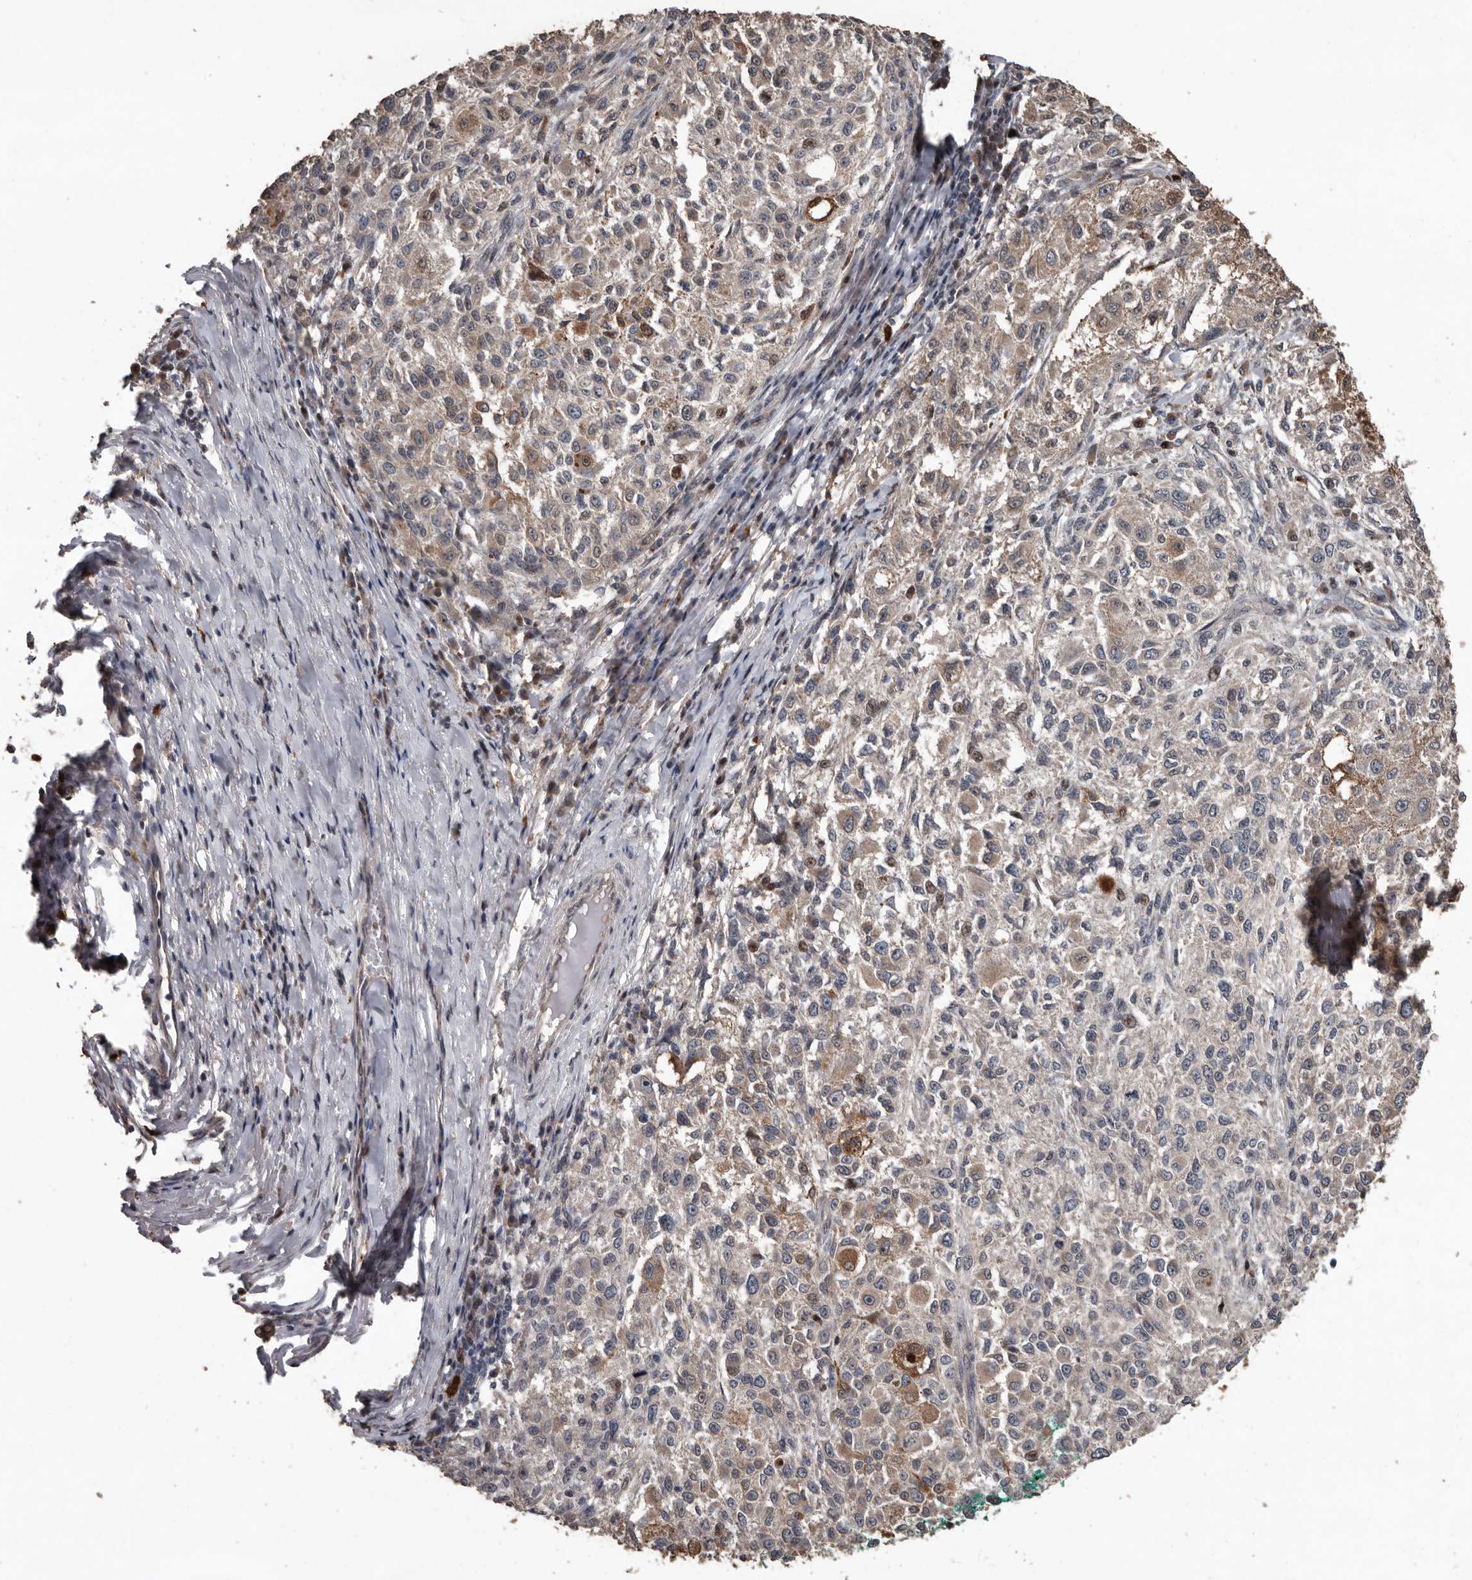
{"staining": {"intensity": "weak", "quantity": "<25%", "location": "cytoplasmic/membranous"}, "tissue": "melanoma", "cell_type": "Tumor cells", "image_type": "cancer", "snomed": [{"axis": "morphology", "description": "Necrosis, NOS"}, {"axis": "morphology", "description": "Malignant melanoma, NOS"}, {"axis": "topography", "description": "Skin"}], "caption": "Melanoma was stained to show a protein in brown. There is no significant positivity in tumor cells.", "gene": "FSBP", "patient": {"sex": "female", "age": 87}}